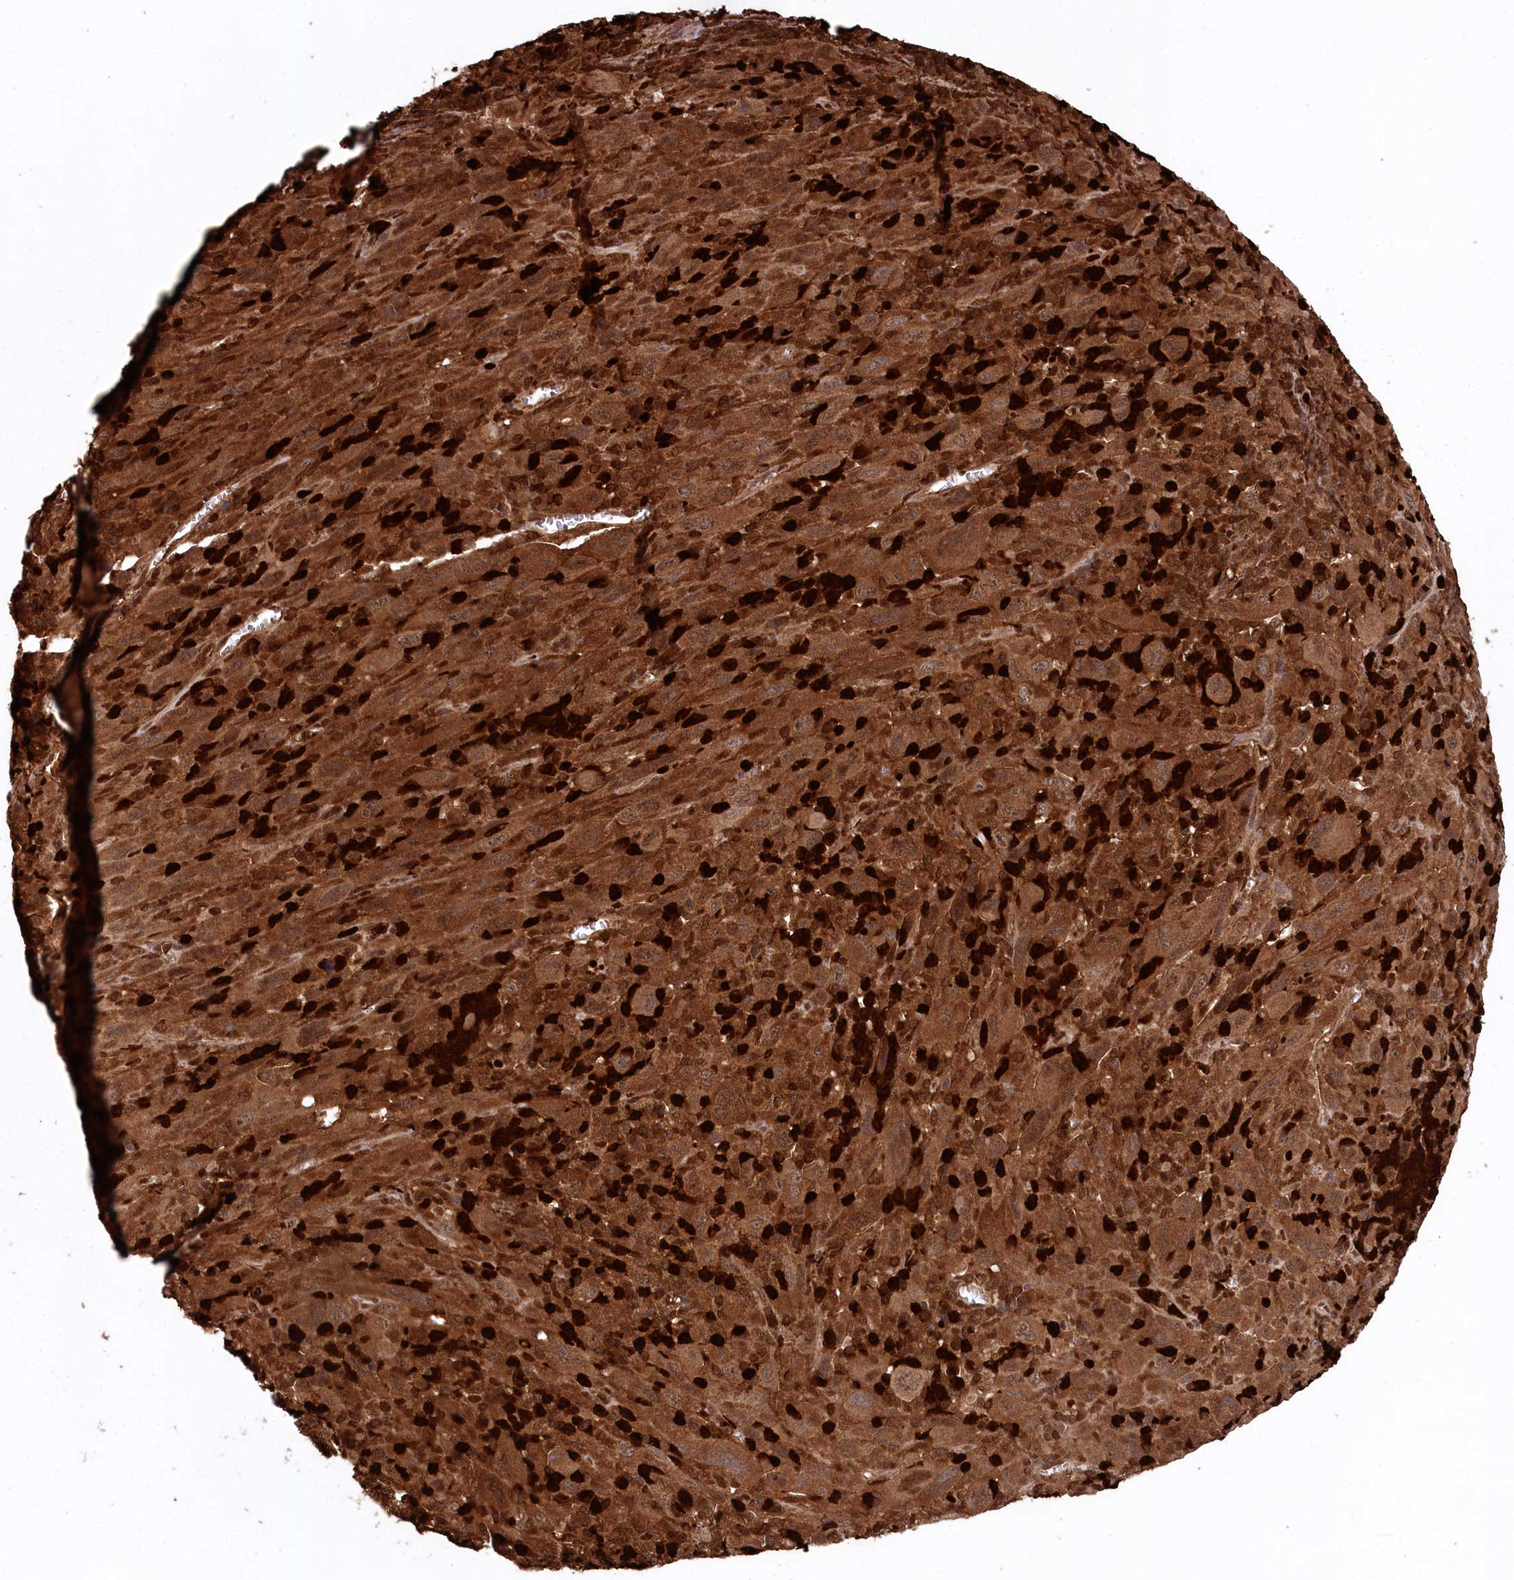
{"staining": {"intensity": "strong", "quantity": ">75%", "location": "cytoplasmic/membranous"}, "tissue": "melanoma", "cell_type": "Tumor cells", "image_type": "cancer", "snomed": [{"axis": "morphology", "description": "Malignant melanoma, Metastatic site"}, {"axis": "topography", "description": "Skin"}], "caption": "Protein expression analysis of melanoma shows strong cytoplasmic/membranous staining in about >75% of tumor cells.", "gene": "LSG1", "patient": {"sex": "female", "age": 56}}